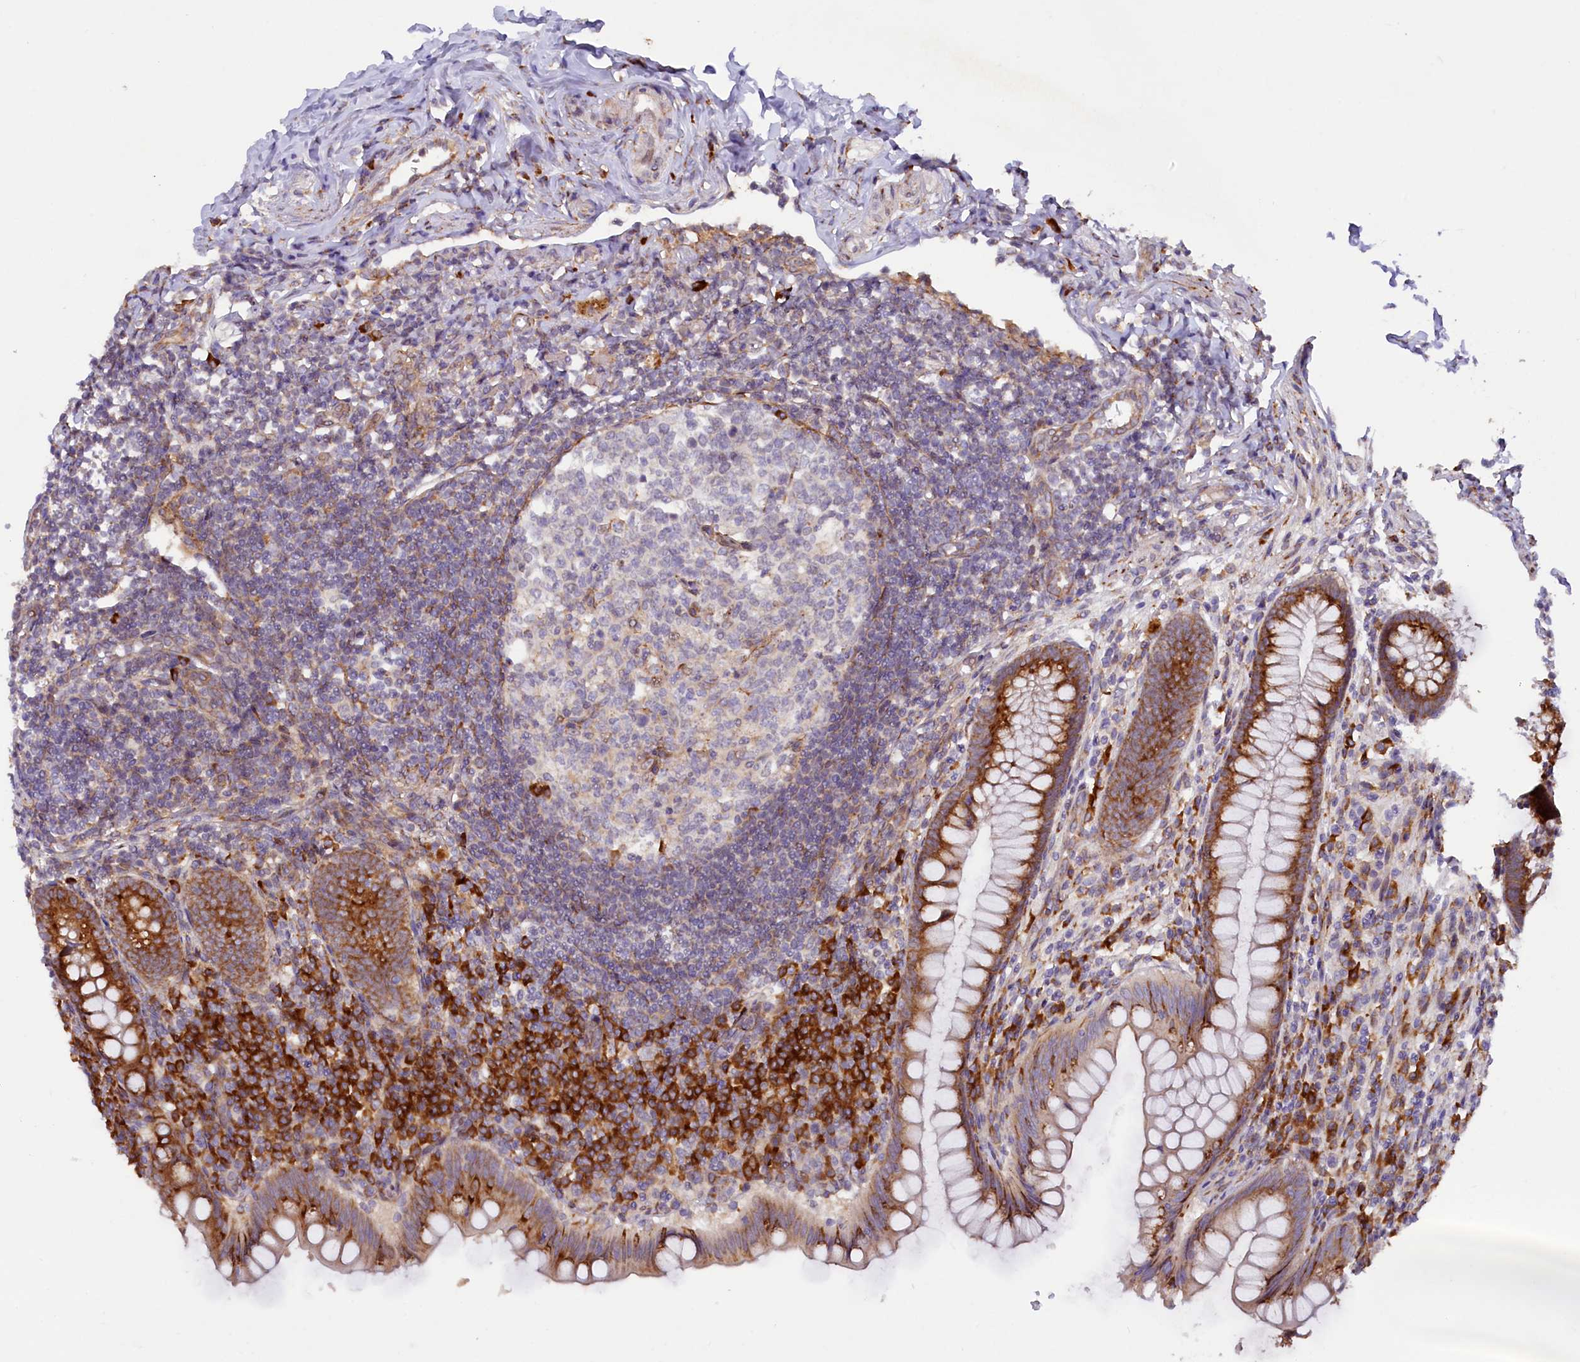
{"staining": {"intensity": "moderate", "quantity": ">75%", "location": "cytoplasmic/membranous"}, "tissue": "appendix", "cell_type": "Glandular cells", "image_type": "normal", "snomed": [{"axis": "morphology", "description": "Normal tissue, NOS"}, {"axis": "topography", "description": "Appendix"}], "caption": "Appendix stained for a protein shows moderate cytoplasmic/membranous positivity in glandular cells. Nuclei are stained in blue.", "gene": "SSC5D", "patient": {"sex": "female", "age": 33}}